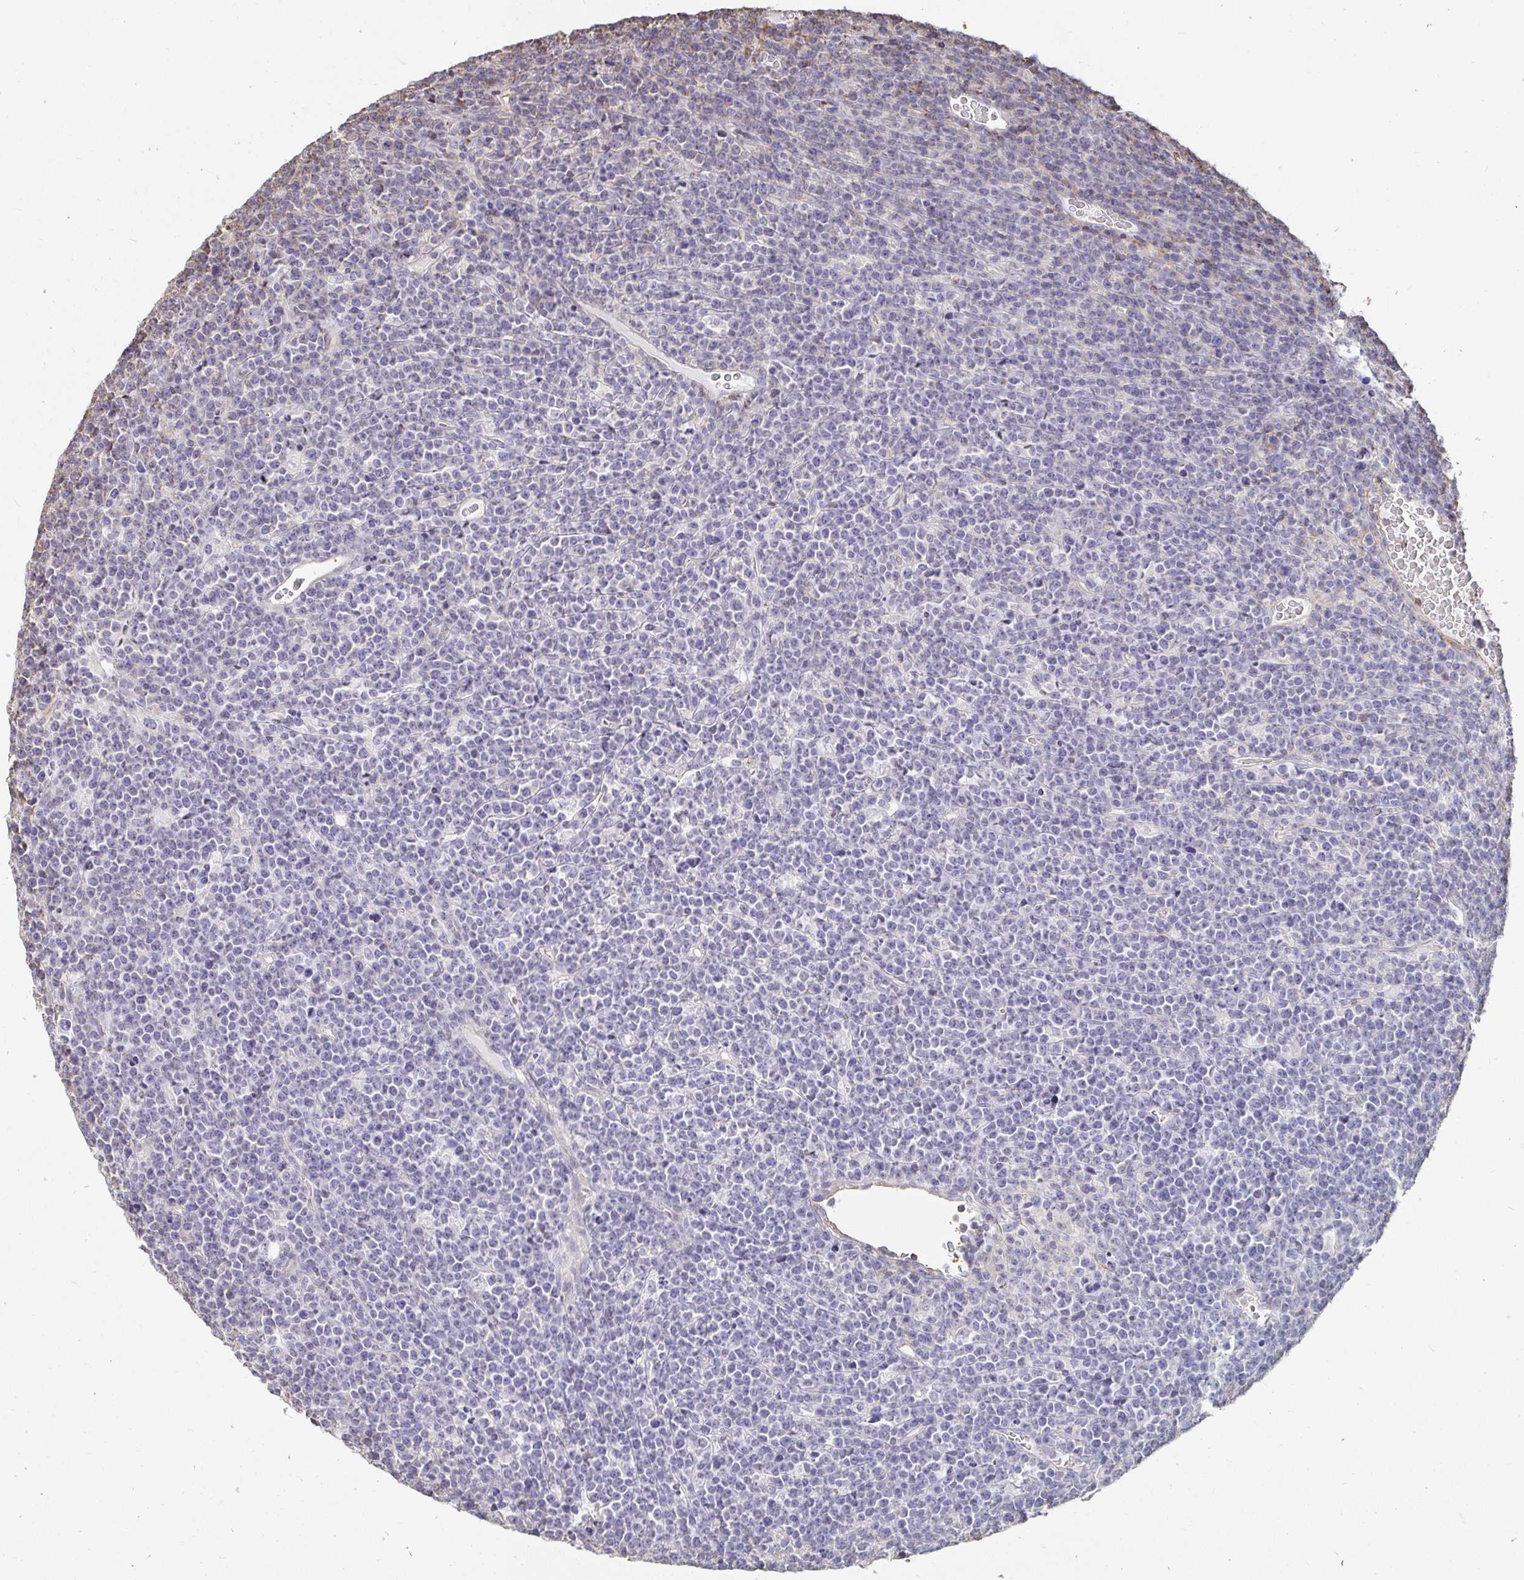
{"staining": {"intensity": "negative", "quantity": "none", "location": "none"}, "tissue": "lymphoma", "cell_type": "Tumor cells", "image_type": "cancer", "snomed": [{"axis": "morphology", "description": "Malignant lymphoma, non-Hodgkin's type, High grade"}, {"axis": "topography", "description": "Ovary"}], "caption": "Protein analysis of lymphoma reveals no significant positivity in tumor cells. (Brightfield microscopy of DAB IHC at high magnification).", "gene": "PTPN14", "patient": {"sex": "female", "age": 56}}